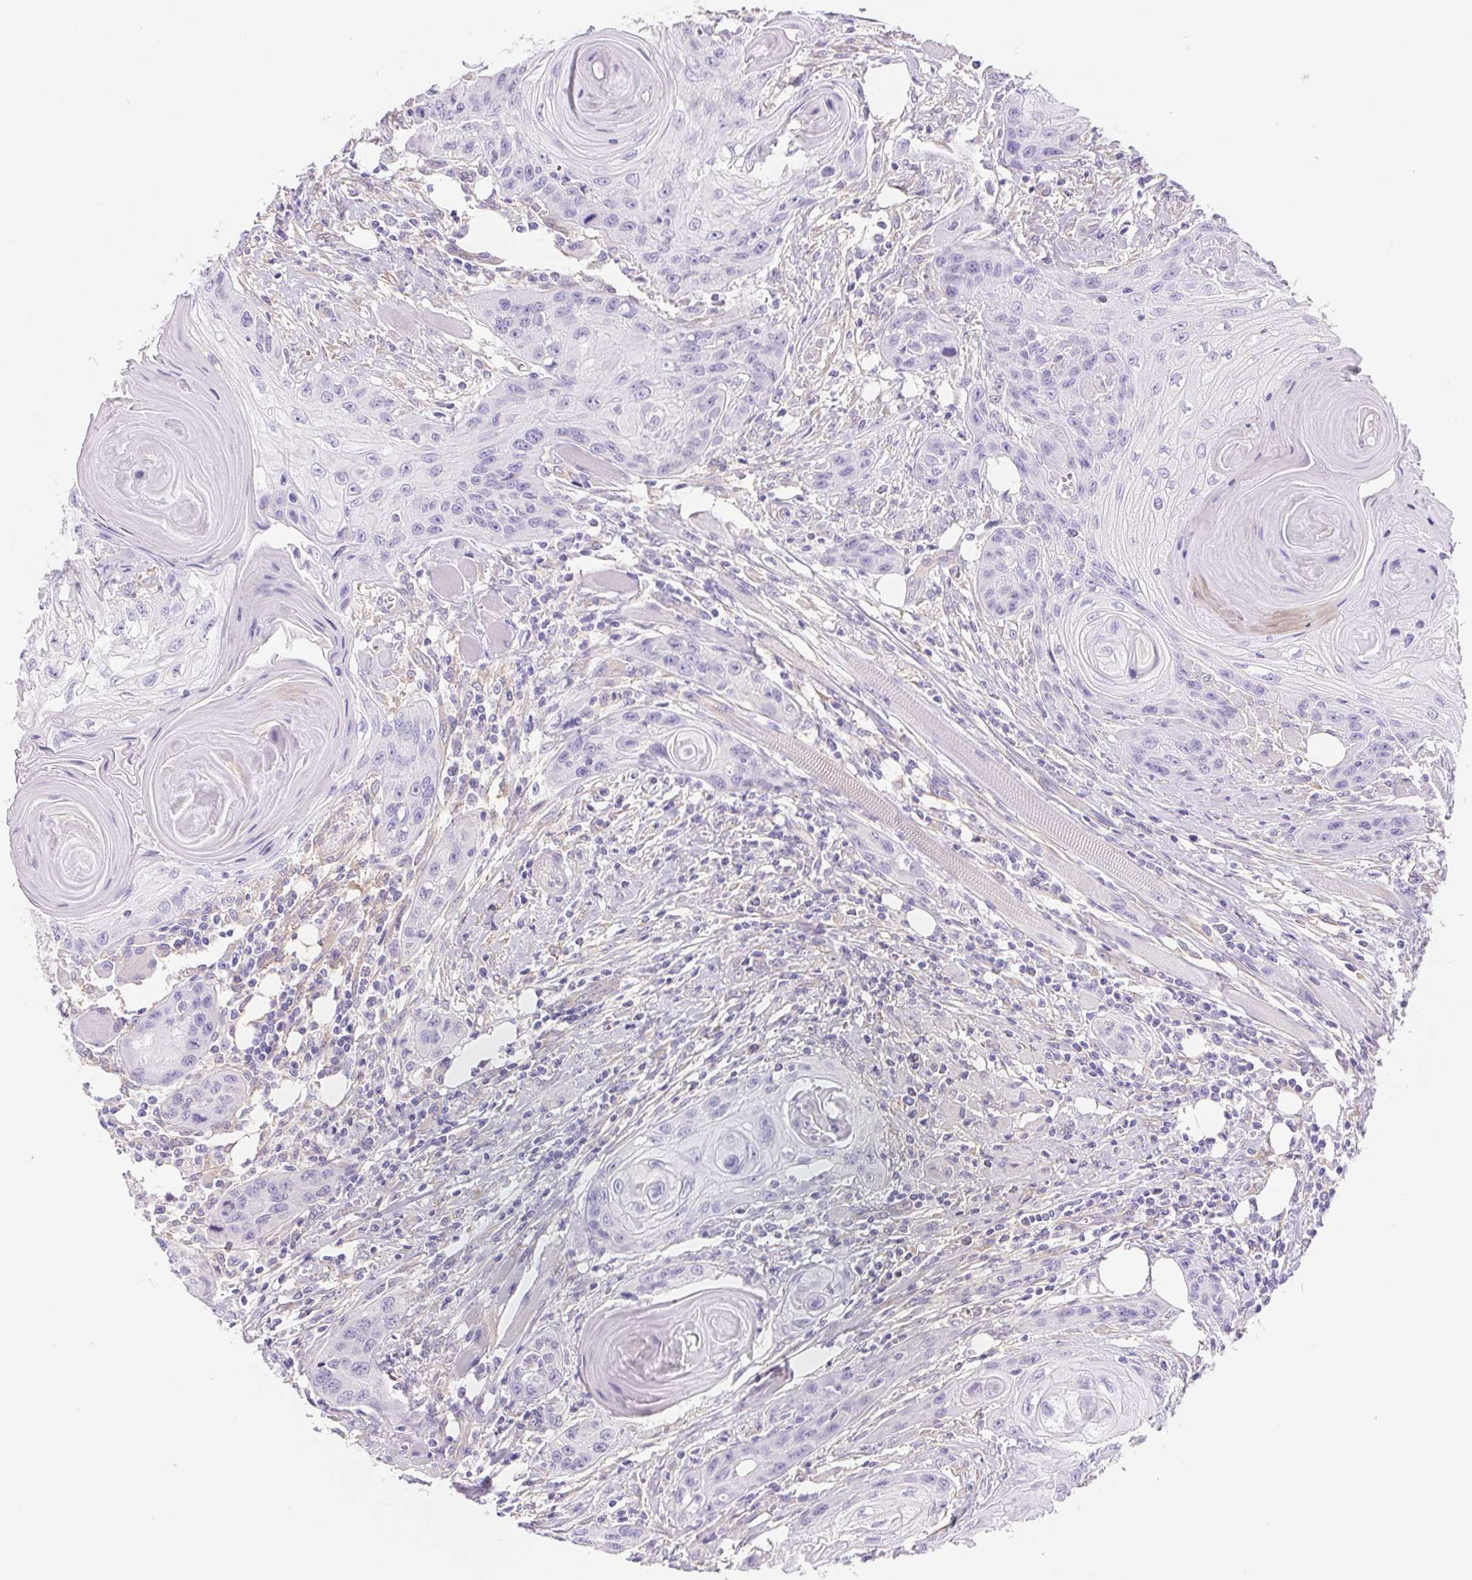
{"staining": {"intensity": "negative", "quantity": "none", "location": "none"}, "tissue": "head and neck cancer", "cell_type": "Tumor cells", "image_type": "cancer", "snomed": [{"axis": "morphology", "description": "Squamous cell carcinoma, NOS"}, {"axis": "topography", "description": "Oral tissue"}, {"axis": "topography", "description": "Head-Neck"}], "caption": "An immunohistochemistry photomicrograph of head and neck cancer (squamous cell carcinoma) is shown. There is no staining in tumor cells of head and neck cancer (squamous cell carcinoma). Brightfield microscopy of immunohistochemistry stained with DAB (3,3'-diaminobenzidine) (brown) and hematoxylin (blue), captured at high magnification.", "gene": "PNLIP", "patient": {"sex": "male", "age": 58}}